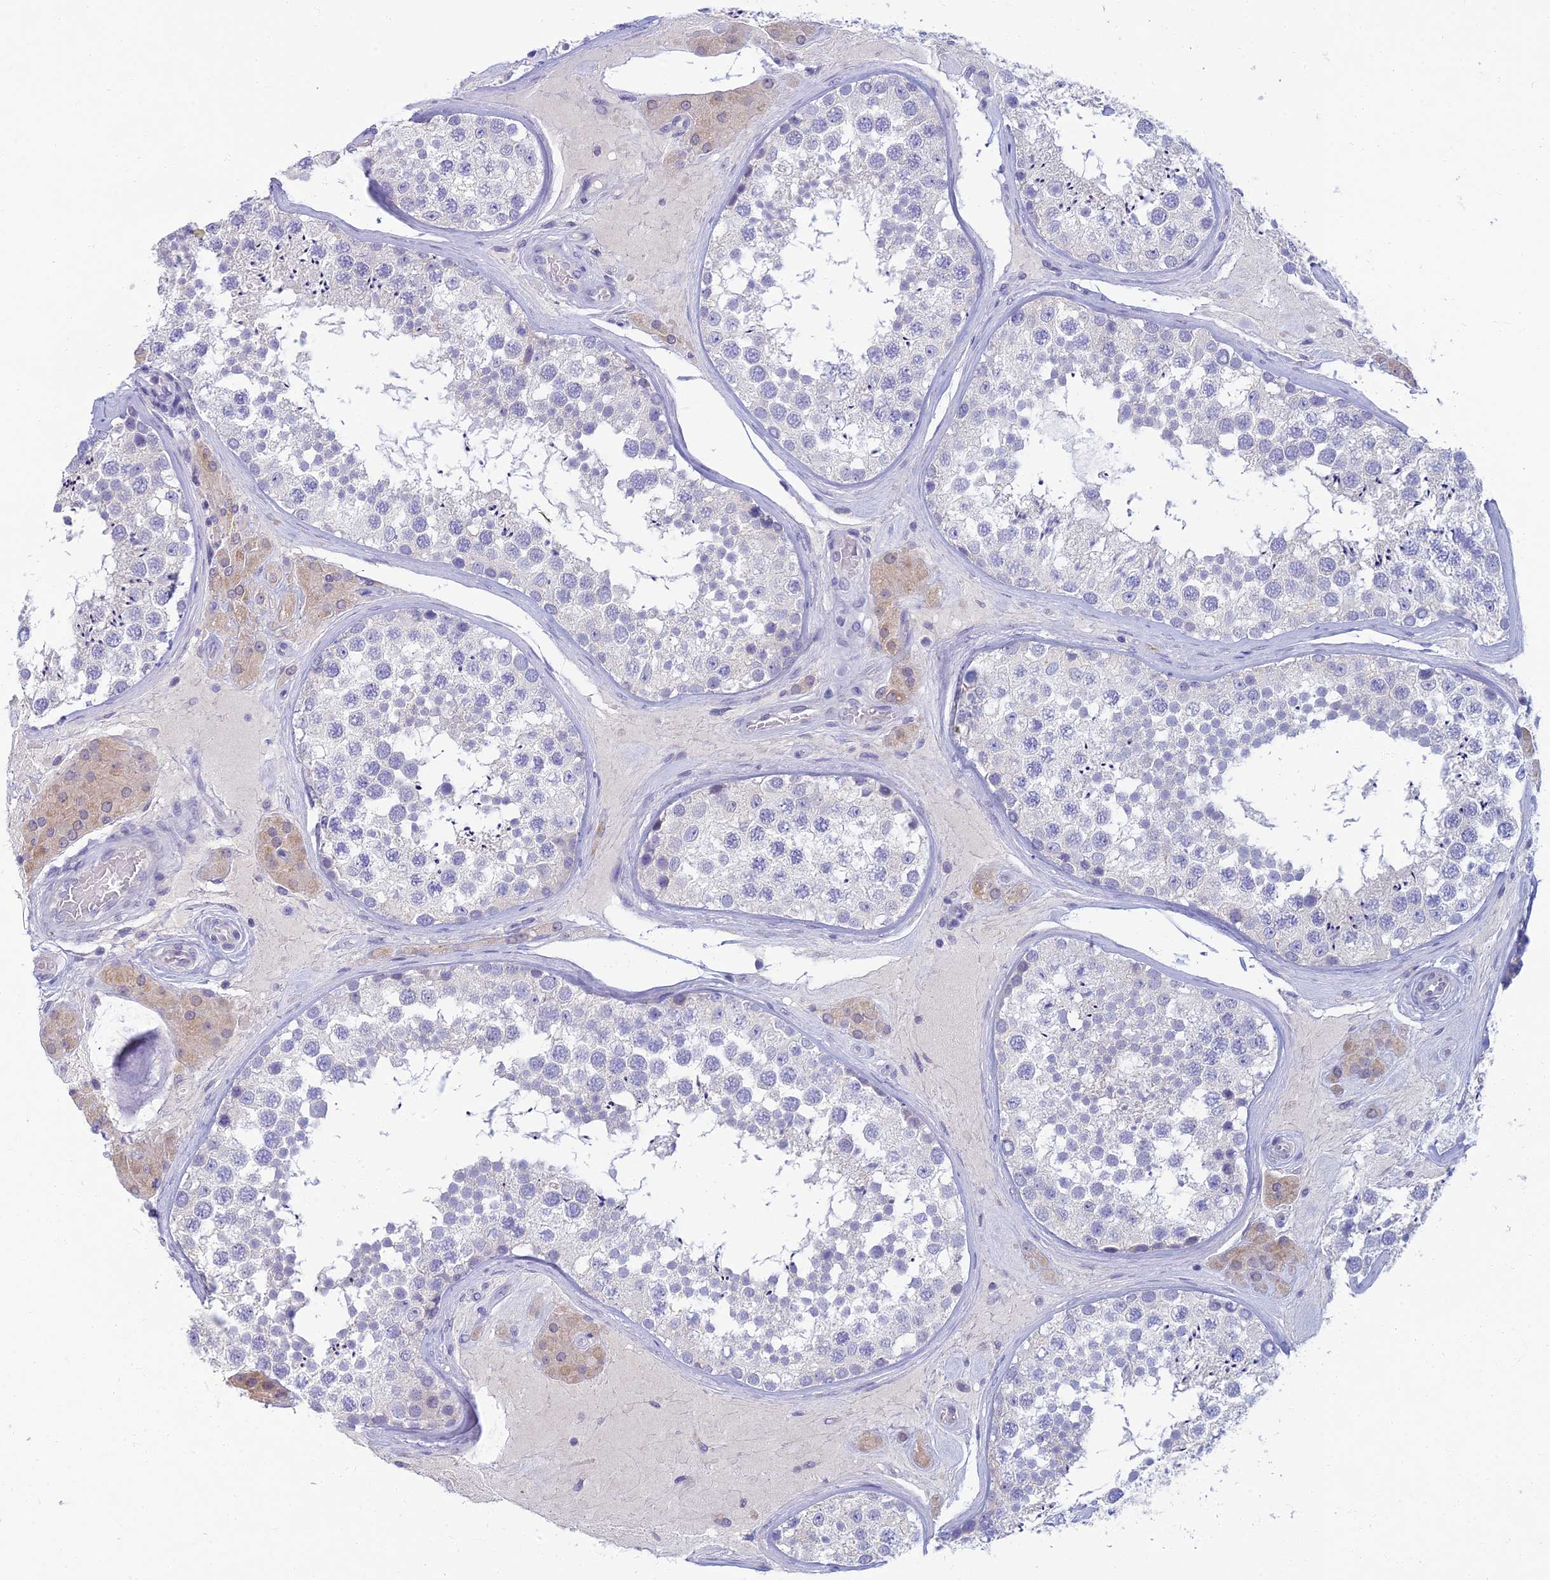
{"staining": {"intensity": "negative", "quantity": "none", "location": "none"}, "tissue": "testis", "cell_type": "Cells in seminiferous ducts", "image_type": "normal", "snomed": [{"axis": "morphology", "description": "Normal tissue, NOS"}, {"axis": "topography", "description": "Testis"}], "caption": "Immunohistochemistry of benign testis demonstrates no positivity in cells in seminiferous ducts.", "gene": "SLC25A41", "patient": {"sex": "male", "age": 46}}